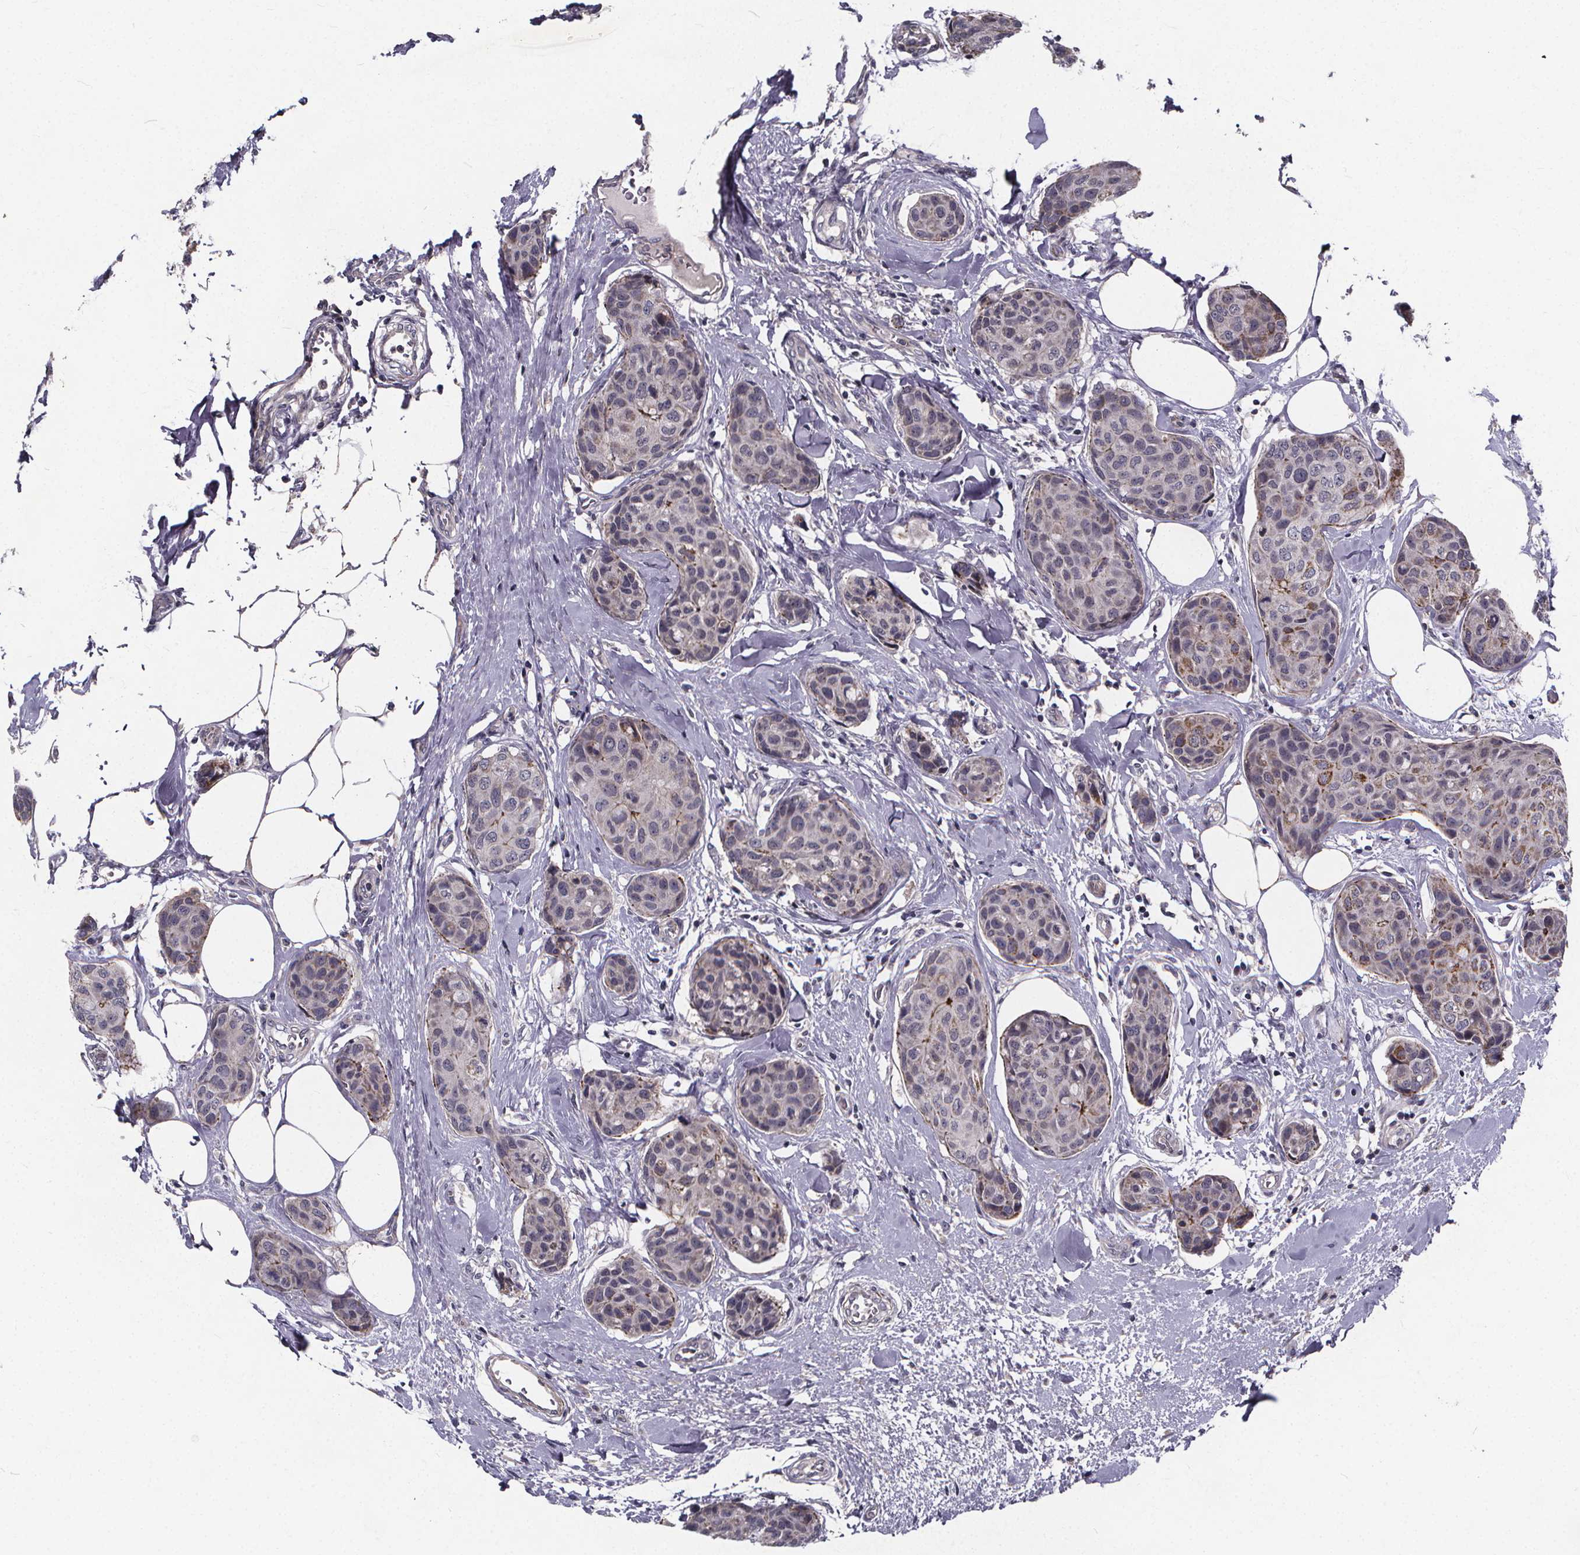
{"staining": {"intensity": "negative", "quantity": "none", "location": "none"}, "tissue": "breast cancer", "cell_type": "Tumor cells", "image_type": "cancer", "snomed": [{"axis": "morphology", "description": "Duct carcinoma"}, {"axis": "topography", "description": "Breast"}], "caption": "Tumor cells are negative for brown protein staining in breast invasive ductal carcinoma.", "gene": "FBXW2", "patient": {"sex": "female", "age": 80}}